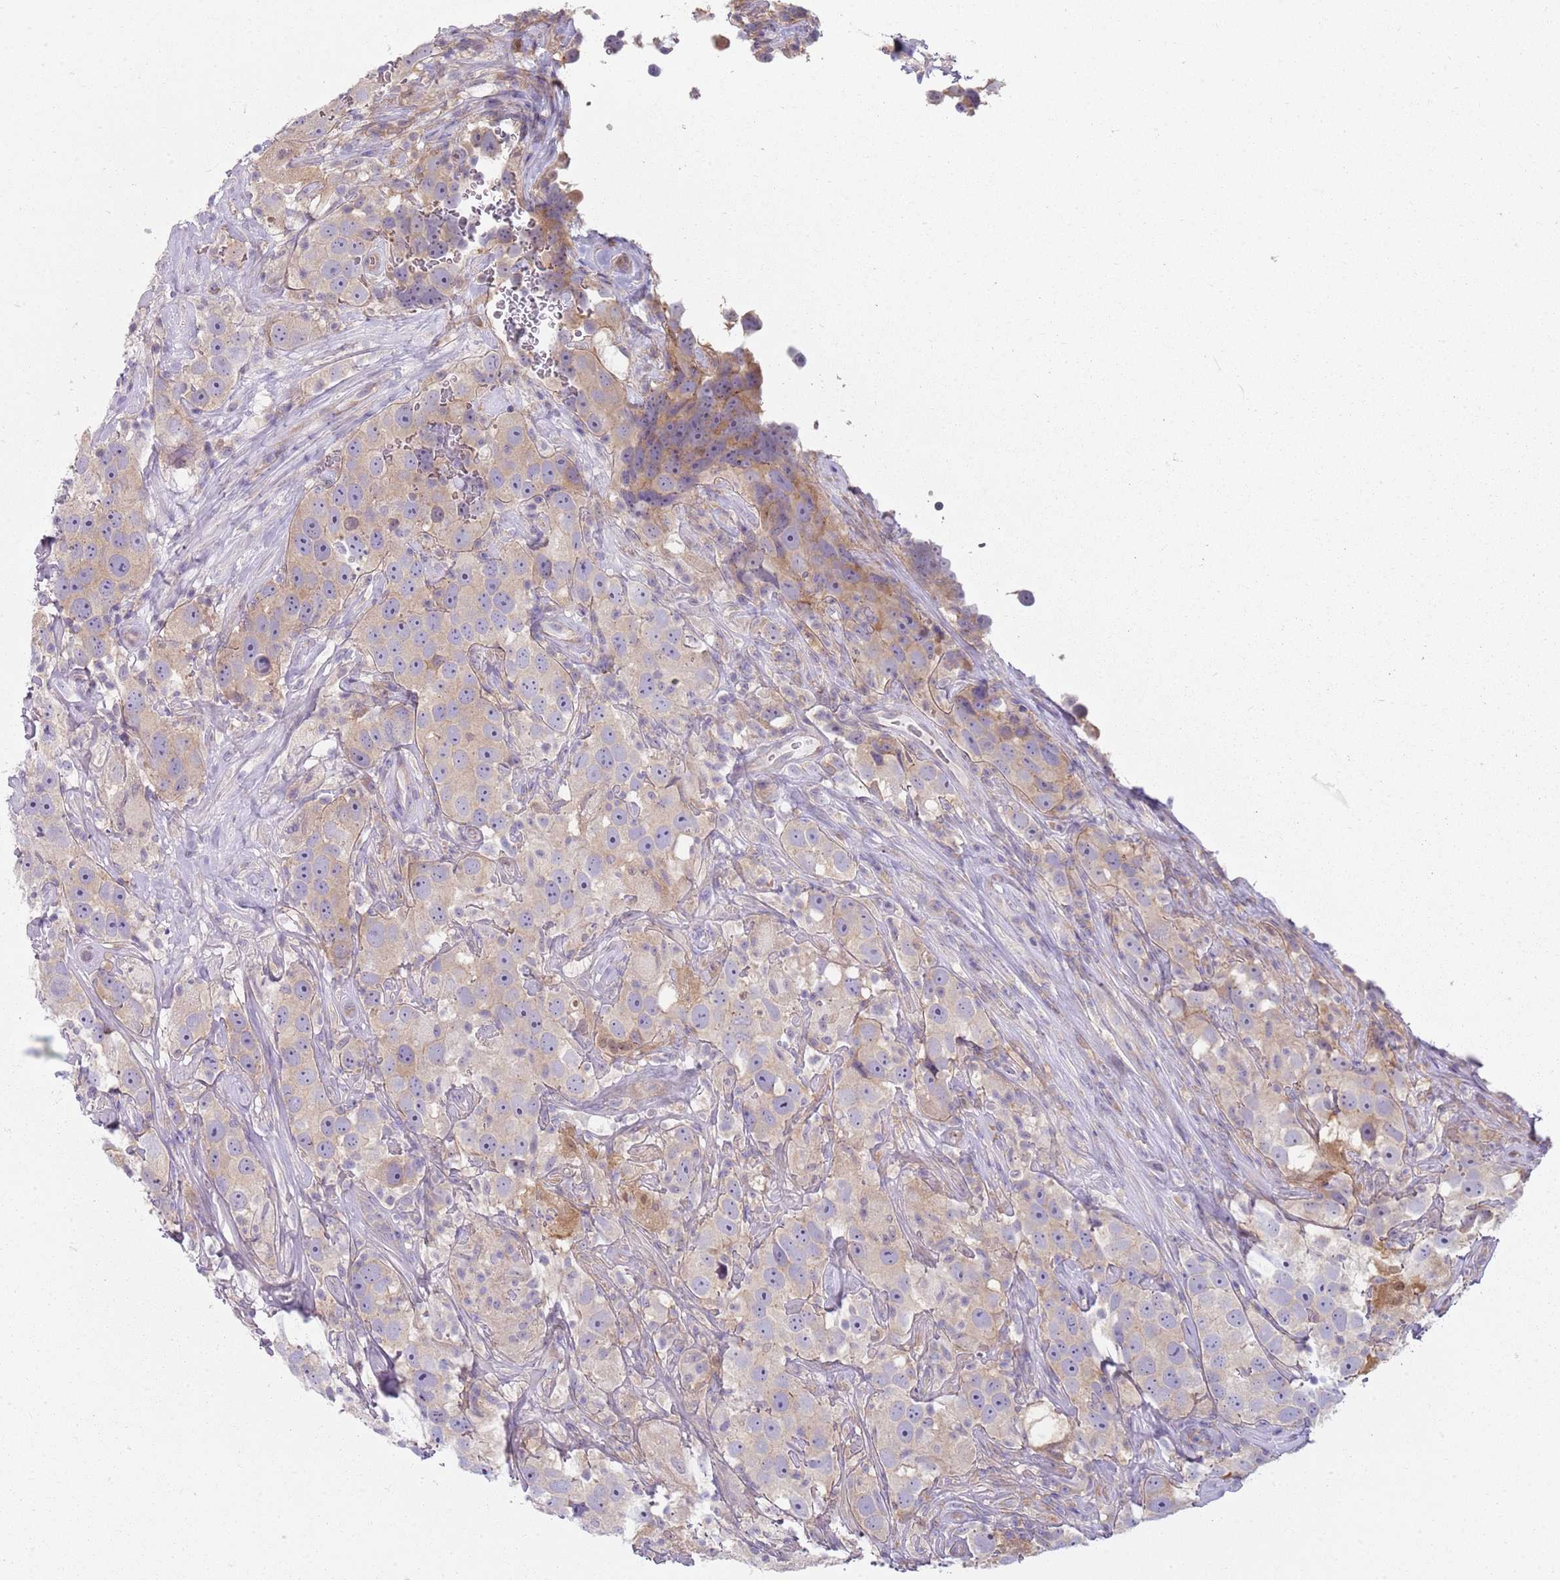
{"staining": {"intensity": "weak", "quantity": "<25%", "location": "cytoplasmic/membranous"}, "tissue": "testis cancer", "cell_type": "Tumor cells", "image_type": "cancer", "snomed": [{"axis": "morphology", "description": "Seminoma, NOS"}, {"axis": "topography", "description": "Testis"}], "caption": "DAB immunohistochemical staining of testis seminoma displays no significant staining in tumor cells.", "gene": "SLC26A6", "patient": {"sex": "male", "age": 49}}